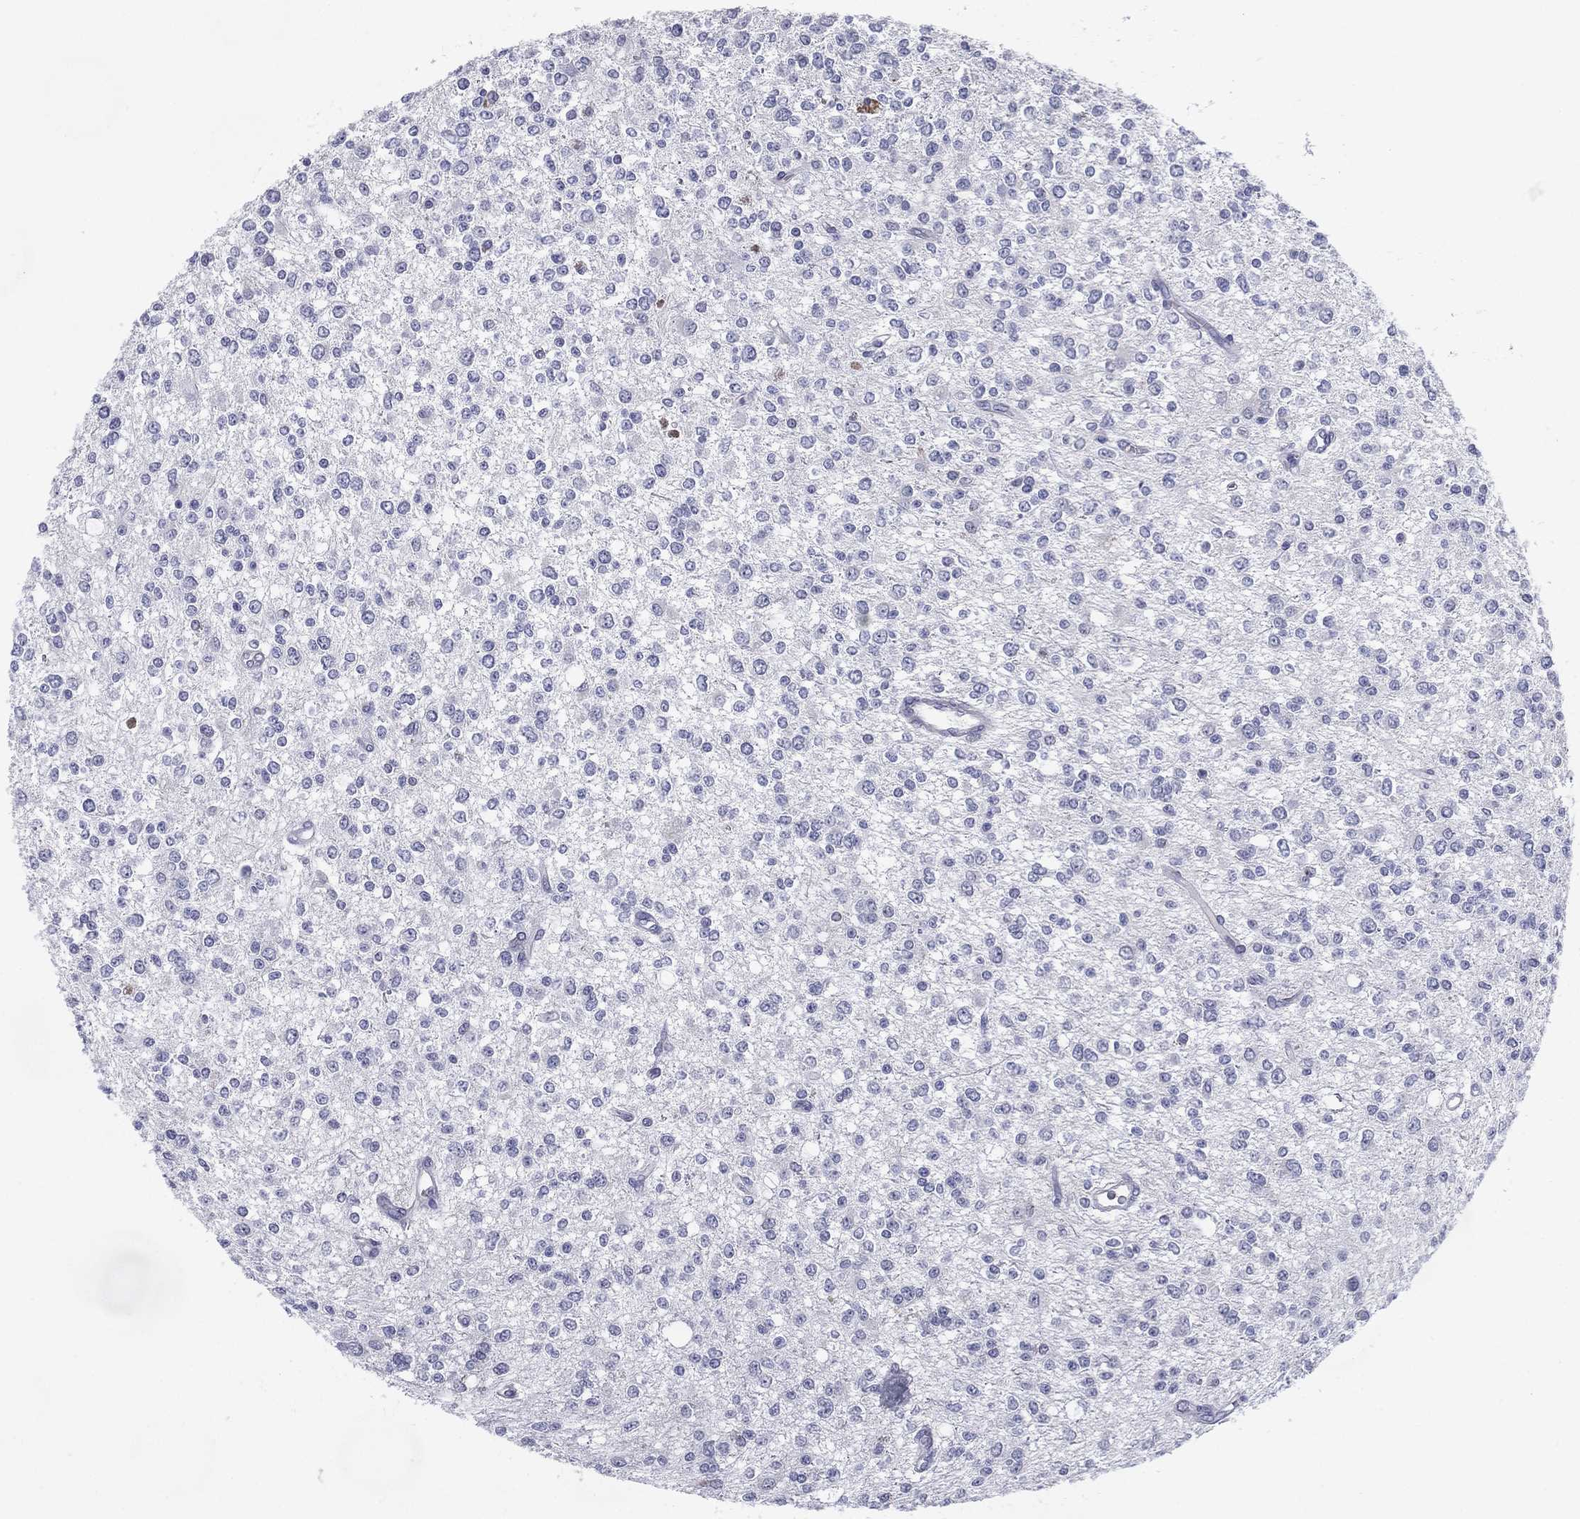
{"staining": {"intensity": "negative", "quantity": "none", "location": "none"}, "tissue": "glioma", "cell_type": "Tumor cells", "image_type": "cancer", "snomed": [{"axis": "morphology", "description": "Glioma, malignant, Low grade"}, {"axis": "topography", "description": "Brain"}], "caption": "The immunohistochemistry (IHC) histopathology image has no significant expression in tumor cells of malignant glioma (low-grade) tissue.", "gene": "C19orf18", "patient": {"sex": "male", "age": 67}}